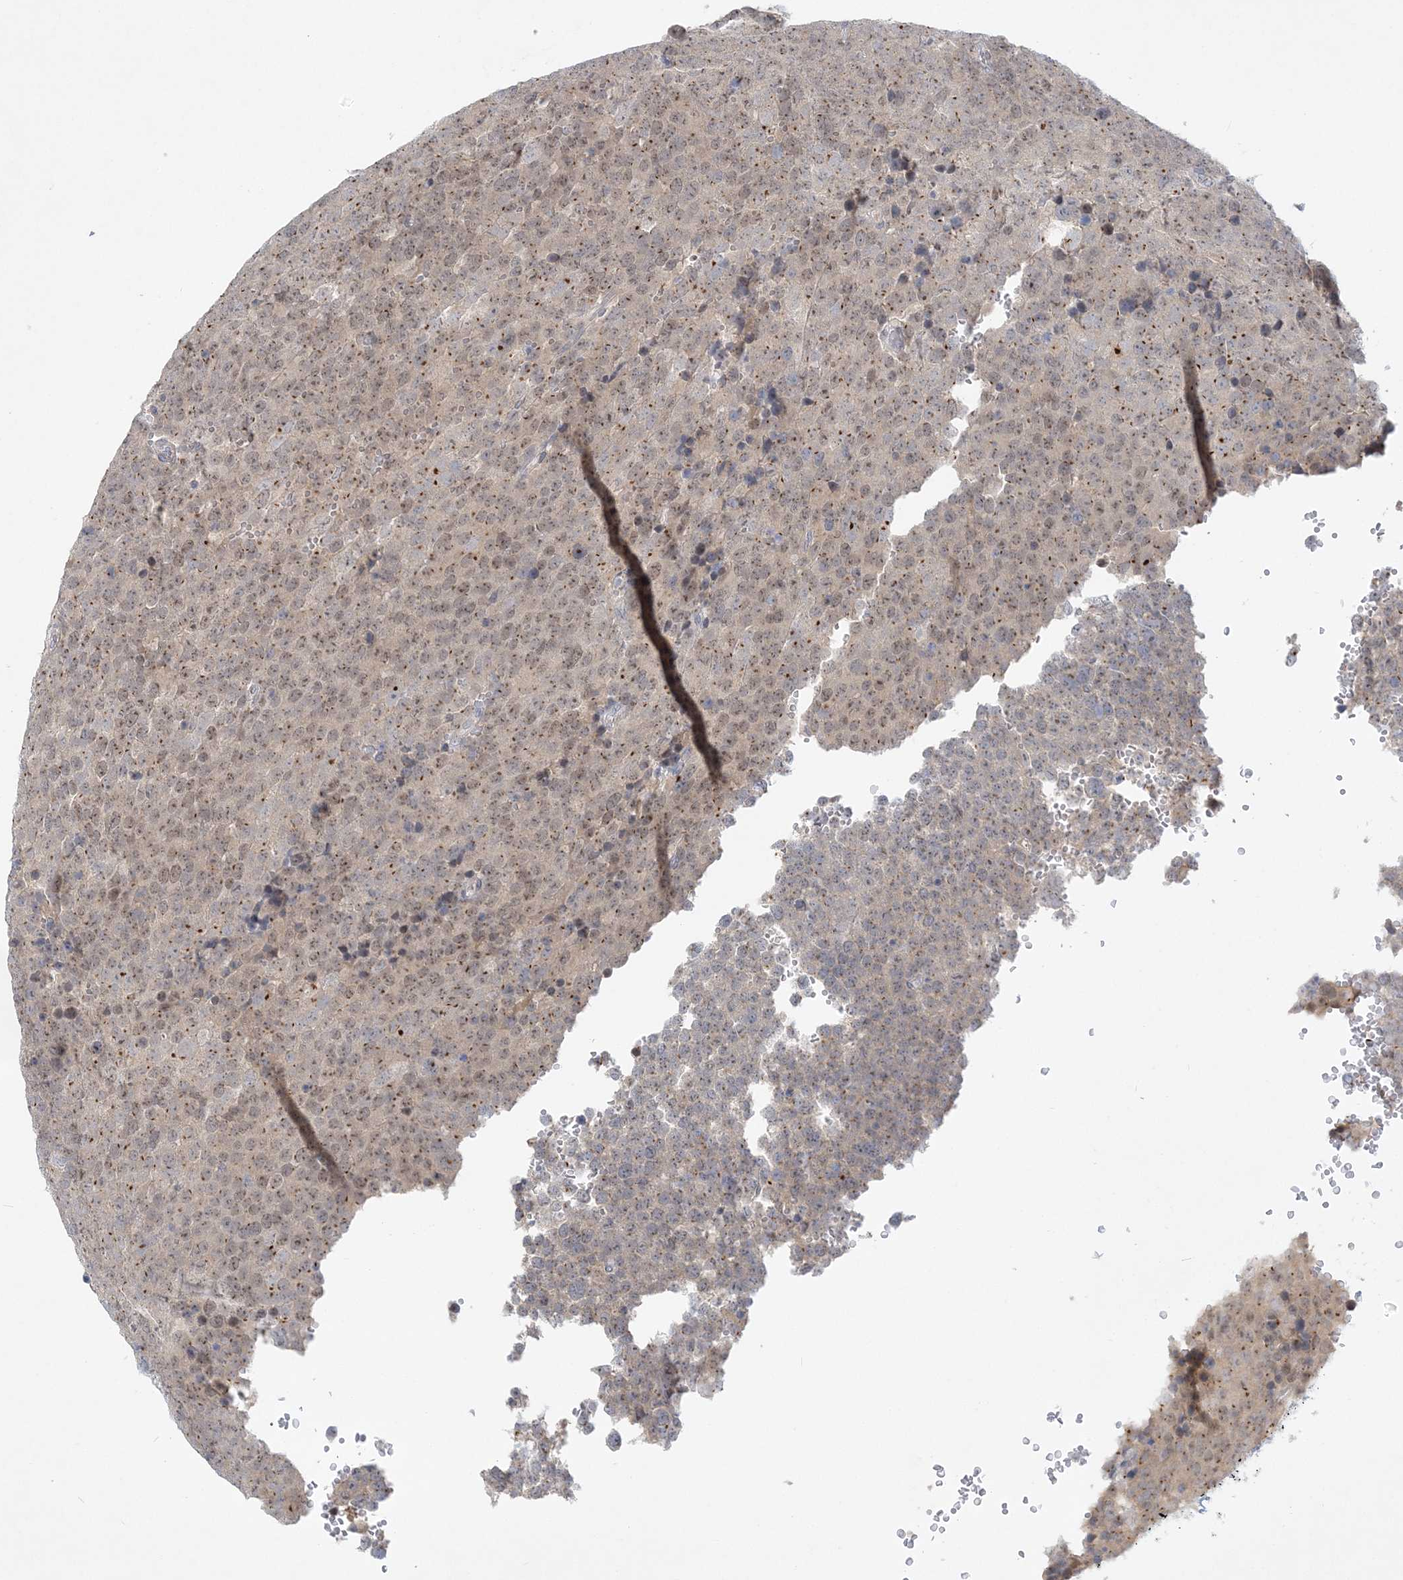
{"staining": {"intensity": "moderate", "quantity": ">75%", "location": "cytoplasmic/membranous,nuclear"}, "tissue": "testis cancer", "cell_type": "Tumor cells", "image_type": "cancer", "snomed": [{"axis": "morphology", "description": "Seminoma, NOS"}, {"axis": "topography", "description": "Testis"}], "caption": "There is medium levels of moderate cytoplasmic/membranous and nuclear expression in tumor cells of testis seminoma, as demonstrated by immunohistochemical staining (brown color).", "gene": "ANKRD35", "patient": {"sex": "male", "age": 71}}